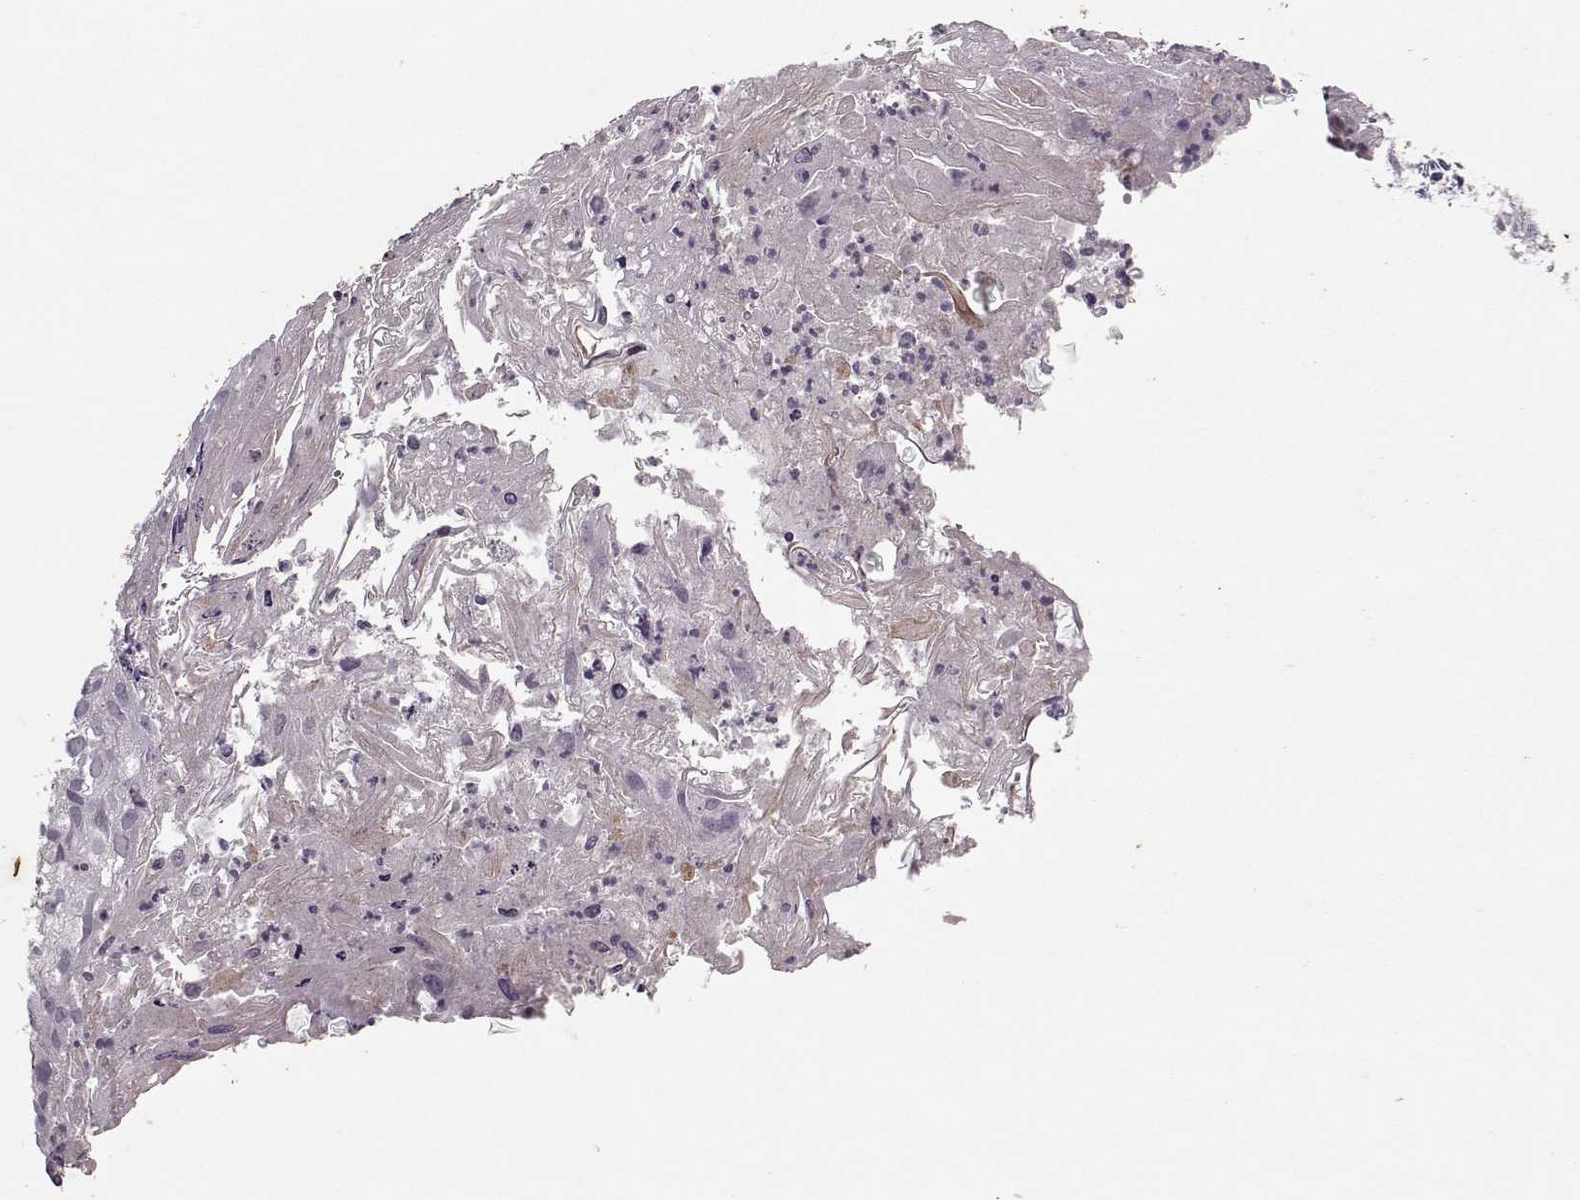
{"staining": {"intensity": "negative", "quantity": "none", "location": "none"}, "tissue": "cervical cancer", "cell_type": "Tumor cells", "image_type": "cancer", "snomed": [{"axis": "morphology", "description": "Squamous cell carcinoma, NOS"}, {"axis": "topography", "description": "Cervix"}], "caption": "Tumor cells are negative for brown protein staining in cervical cancer.", "gene": "KRT9", "patient": {"sex": "female", "age": 53}}